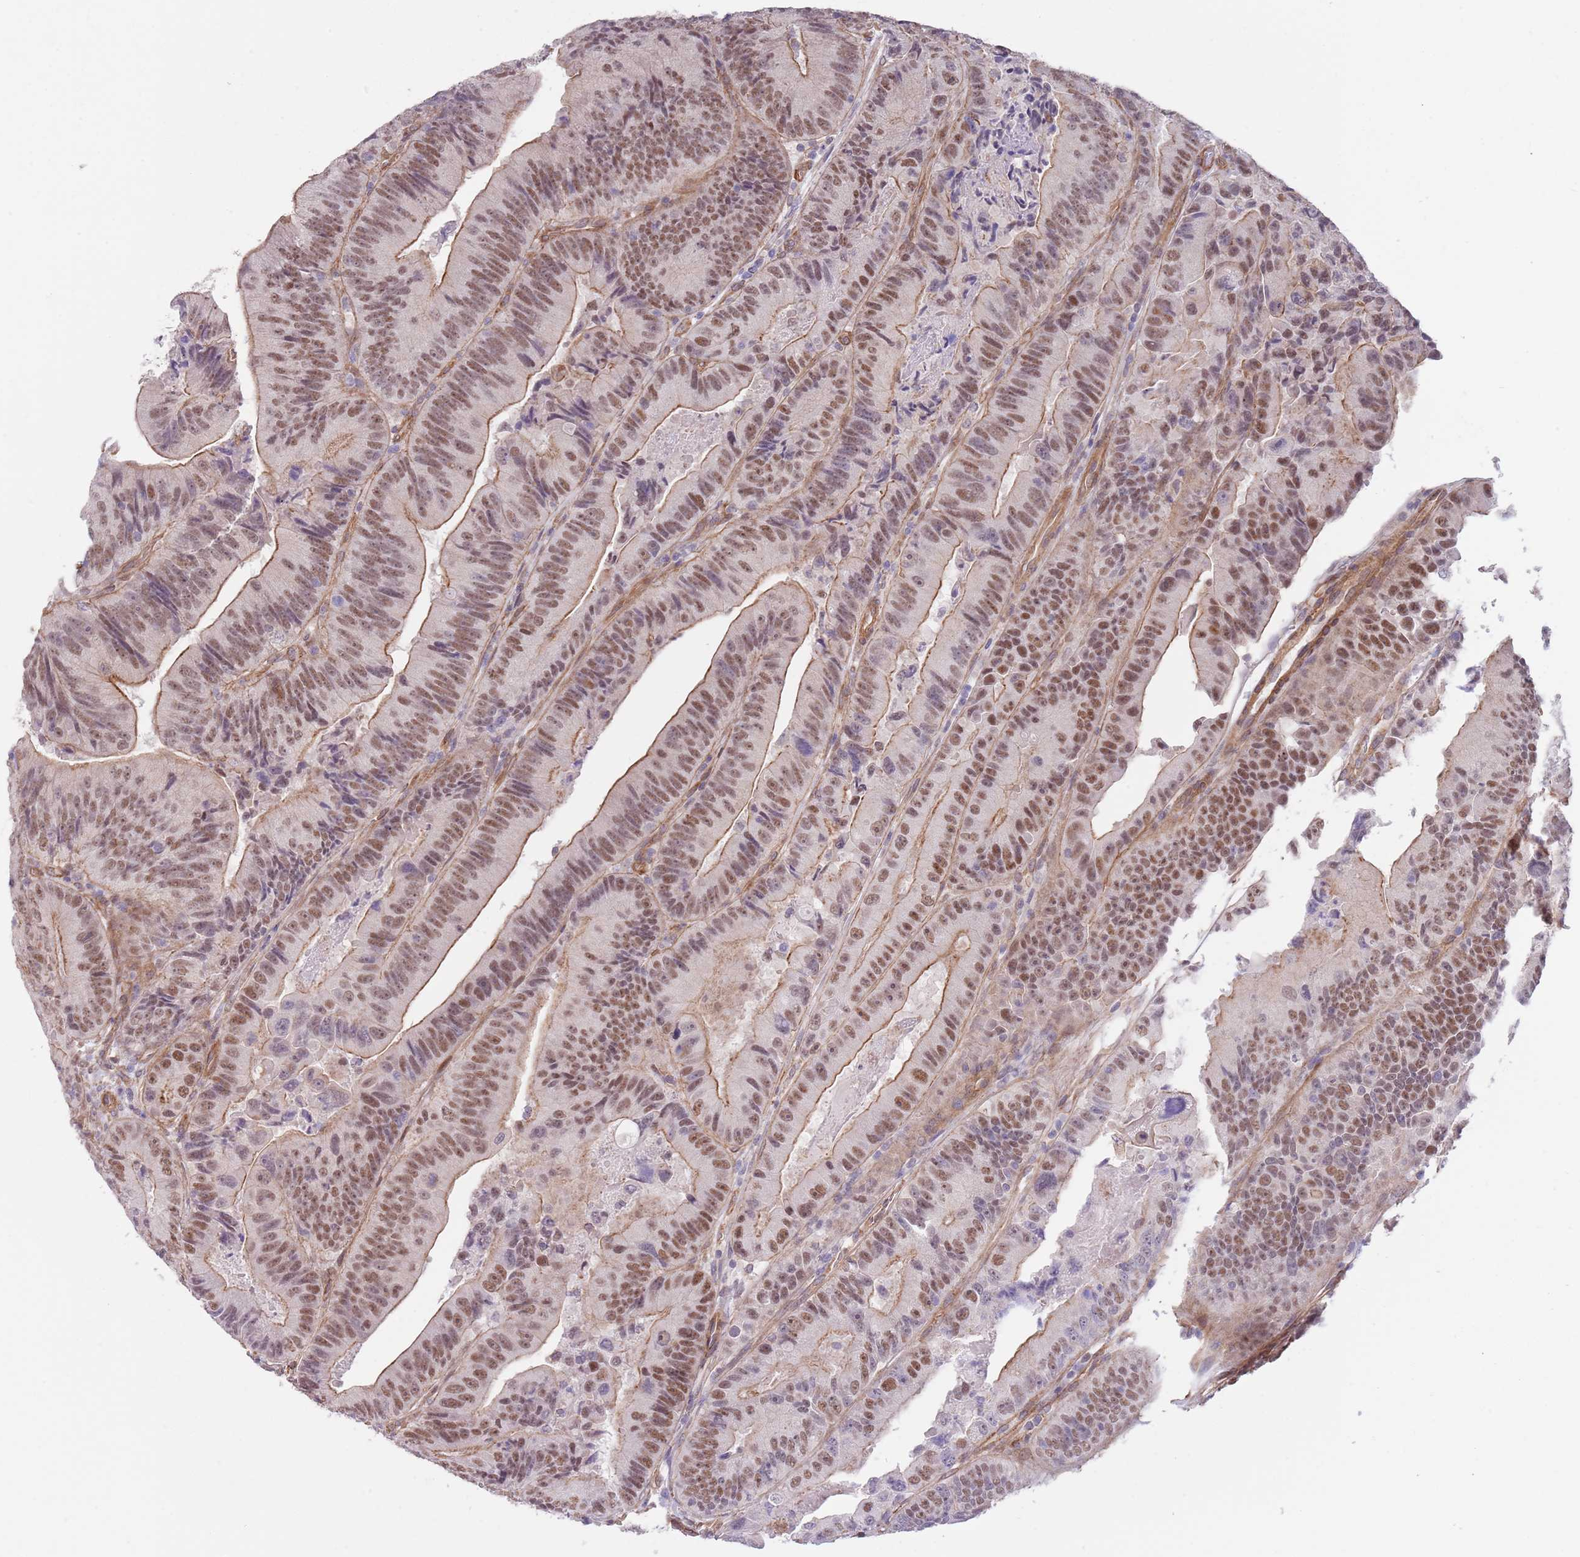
{"staining": {"intensity": "moderate", "quantity": ">75%", "location": "cytoplasmic/membranous,nuclear"}, "tissue": "colorectal cancer", "cell_type": "Tumor cells", "image_type": "cancer", "snomed": [{"axis": "morphology", "description": "Adenocarcinoma, NOS"}, {"axis": "topography", "description": "Colon"}], "caption": "Approximately >75% of tumor cells in colorectal cancer reveal moderate cytoplasmic/membranous and nuclear protein staining as visualized by brown immunohistochemical staining.", "gene": "CREBZF", "patient": {"sex": "female", "age": 86}}